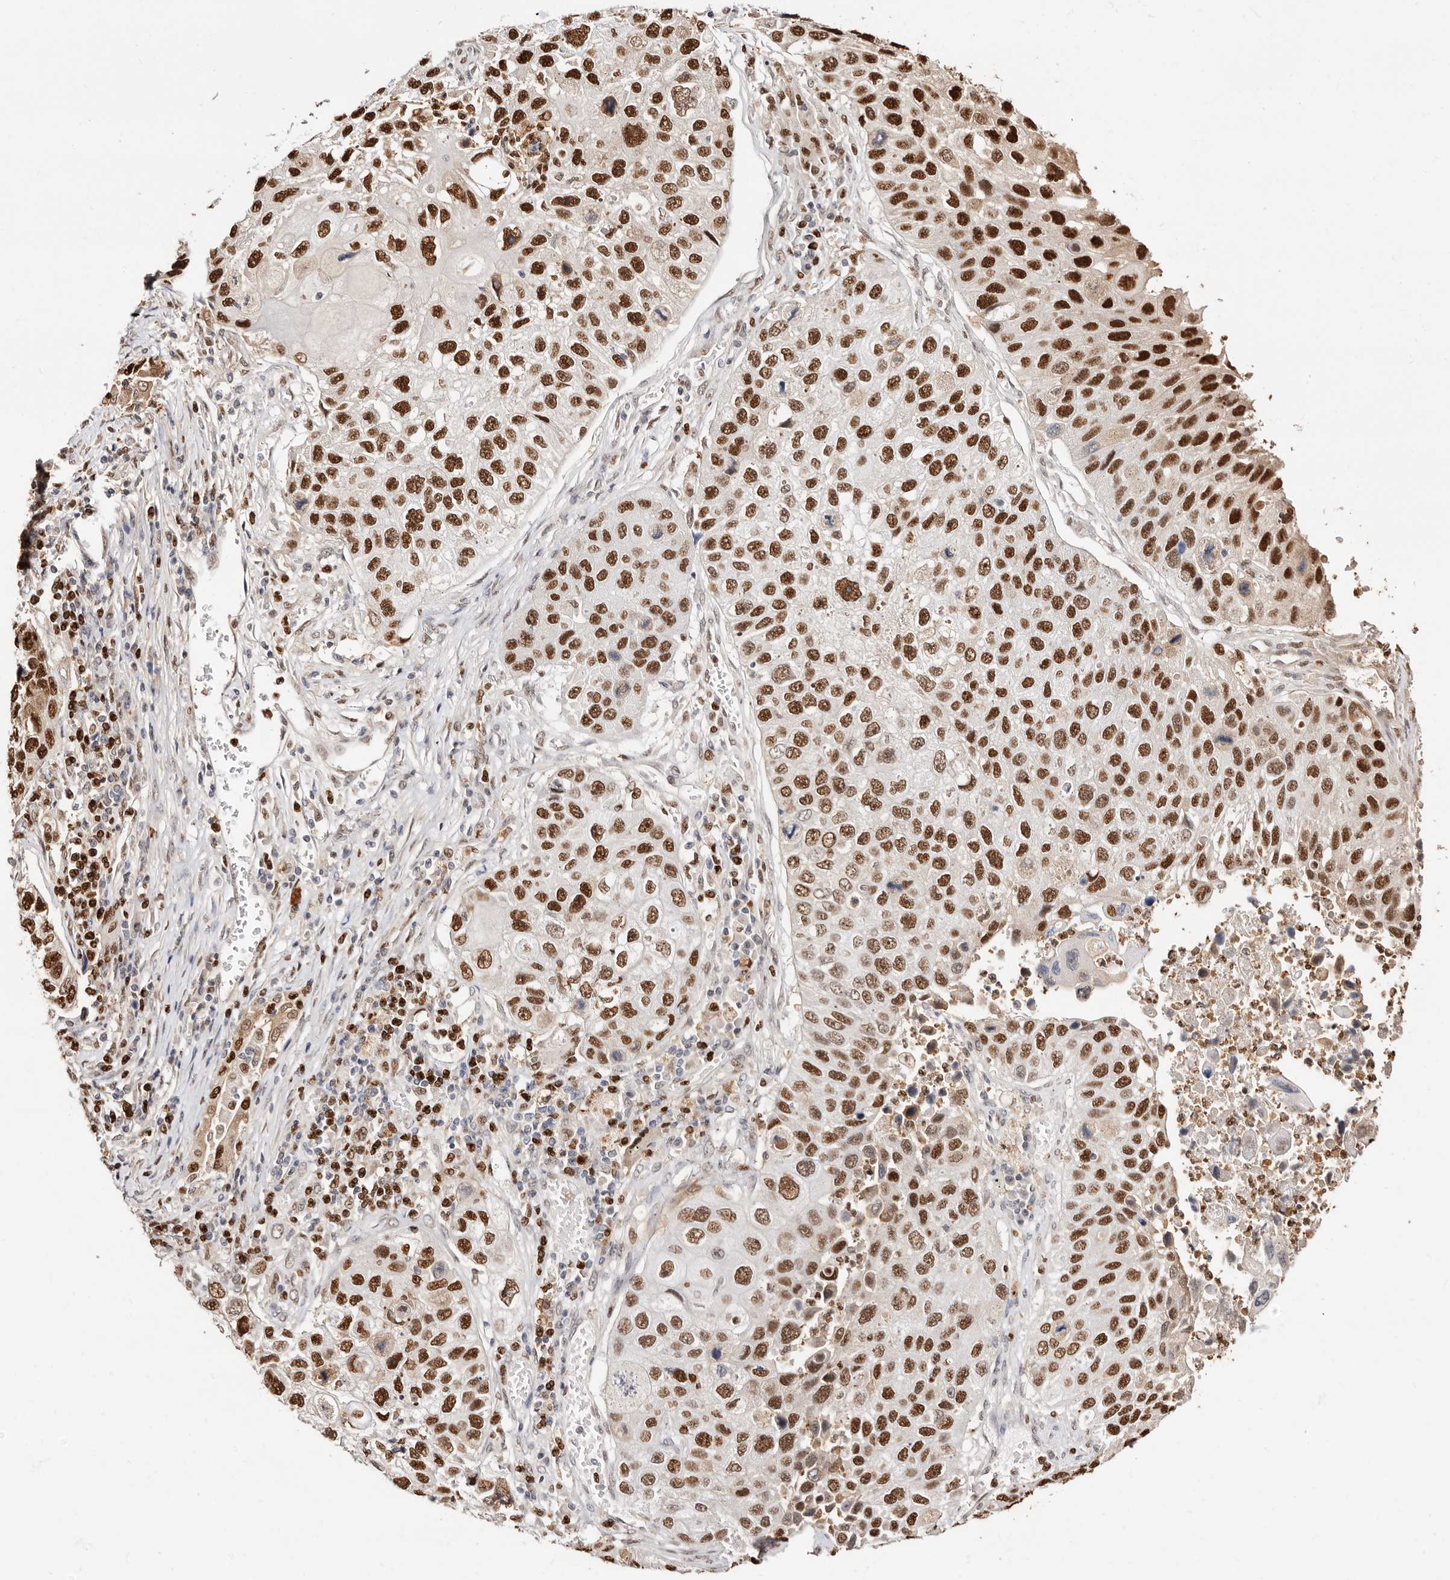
{"staining": {"intensity": "strong", "quantity": ">75%", "location": "nuclear"}, "tissue": "lung cancer", "cell_type": "Tumor cells", "image_type": "cancer", "snomed": [{"axis": "morphology", "description": "Squamous cell carcinoma, NOS"}, {"axis": "topography", "description": "Lung"}], "caption": "Immunohistochemistry (IHC) staining of squamous cell carcinoma (lung), which reveals high levels of strong nuclear expression in about >75% of tumor cells indicating strong nuclear protein staining. The staining was performed using DAB (brown) for protein detection and nuclei were counterstained in hematoxylin (blue).", "gene": "TKT", "patient": {"sex": "male", "age": 61}}